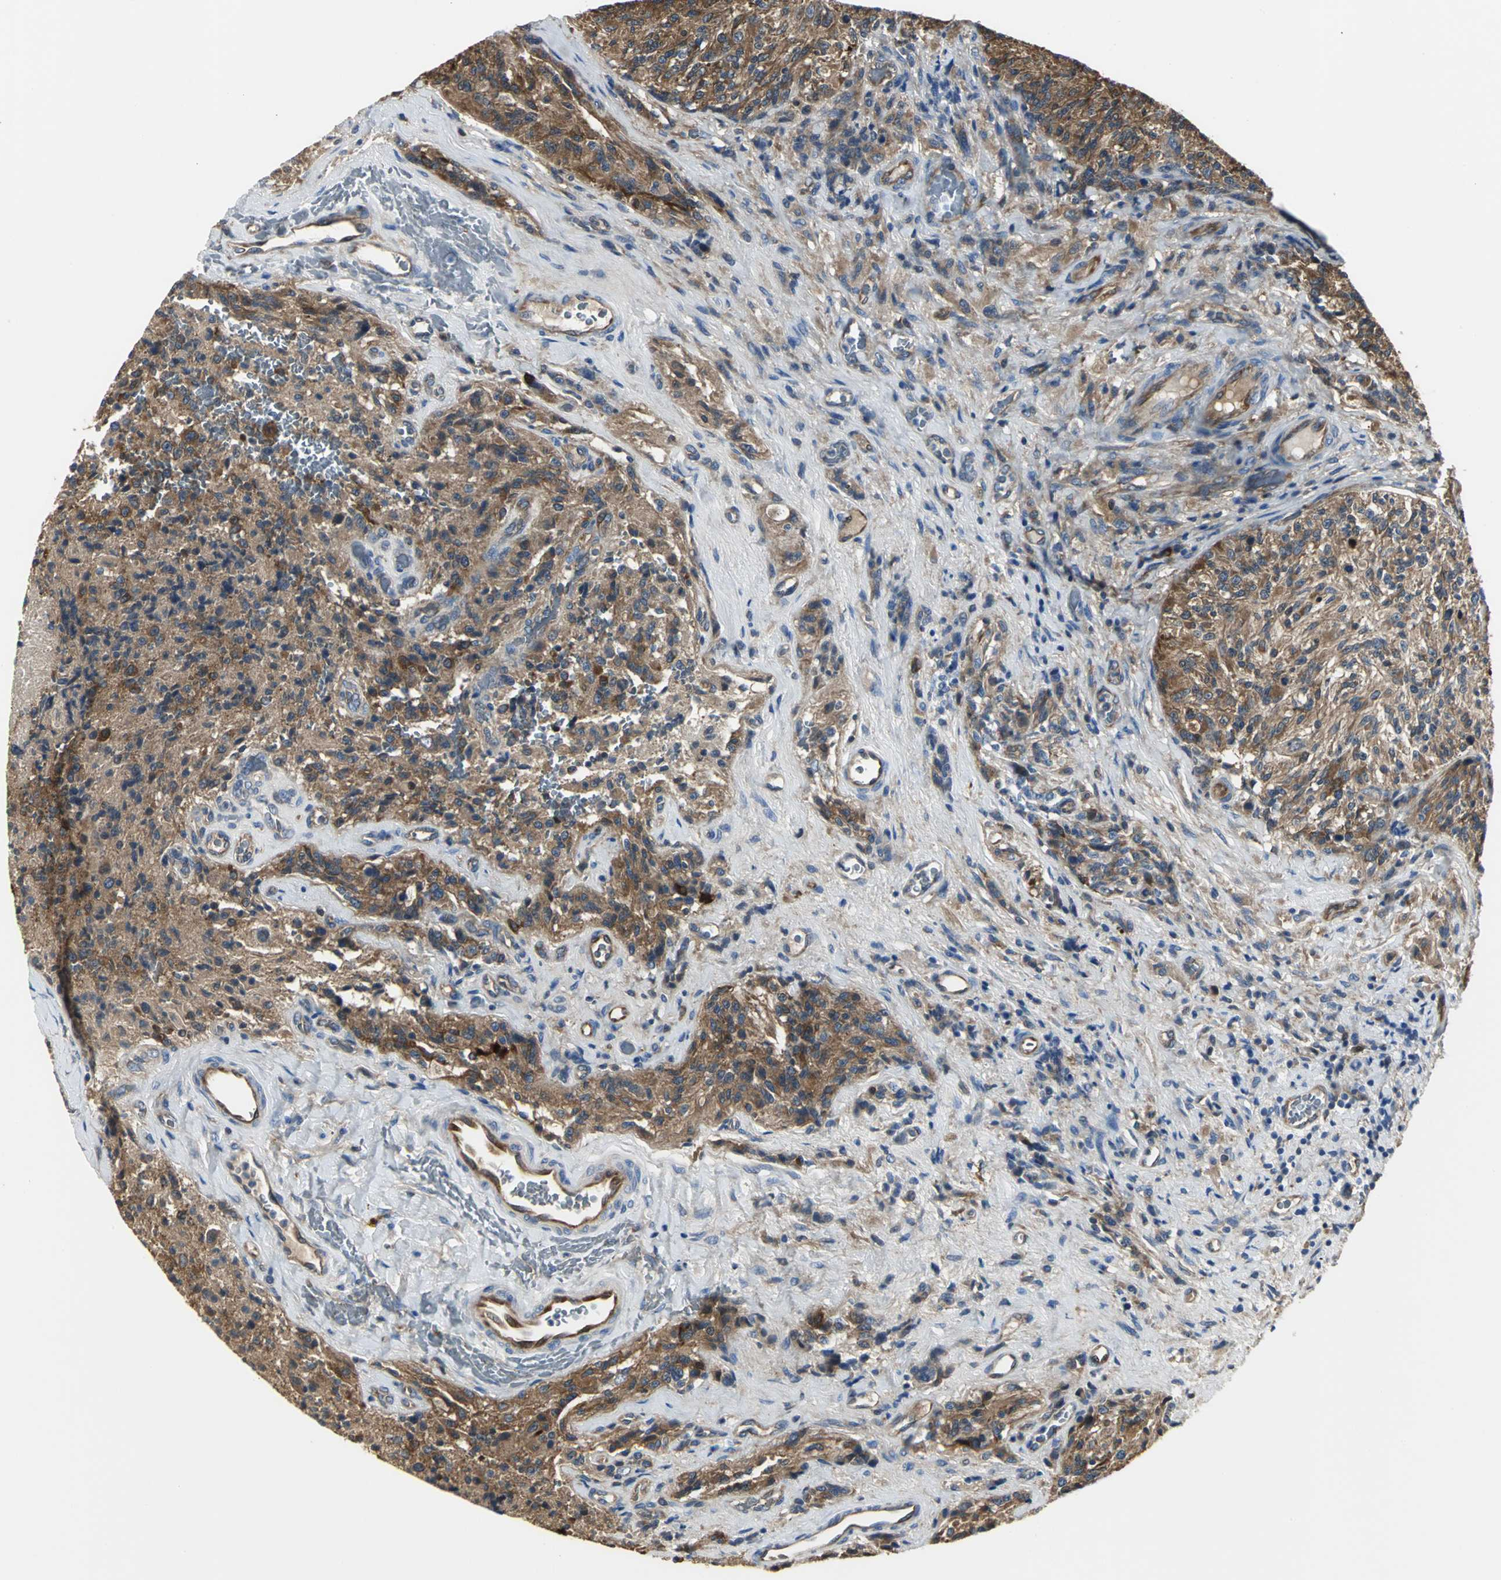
{"staining": {"intensity": "strong", "quantity": ">75%", "location": "cytoplasmic/membranous"}, "tissue": "glioma", "cell_type": "Tumor cells", "image_type": "cancer", "snomed": [{"axis": "morphology", "description": "Normal tissue, NOS"}, {"axis": "morphology", "description": "Glioma, malignant, High grade"}, {"axis": "topography", "description": "Cerebral cortex"}], "caption": "This is a histology image of IHC staining of high-grade glioma (malignant), which shows strong staining in the cytoplasmic/membranous of tumor cells.", "gene": "CHRNB1", "patient": {"sex": "male", "age": 56}}